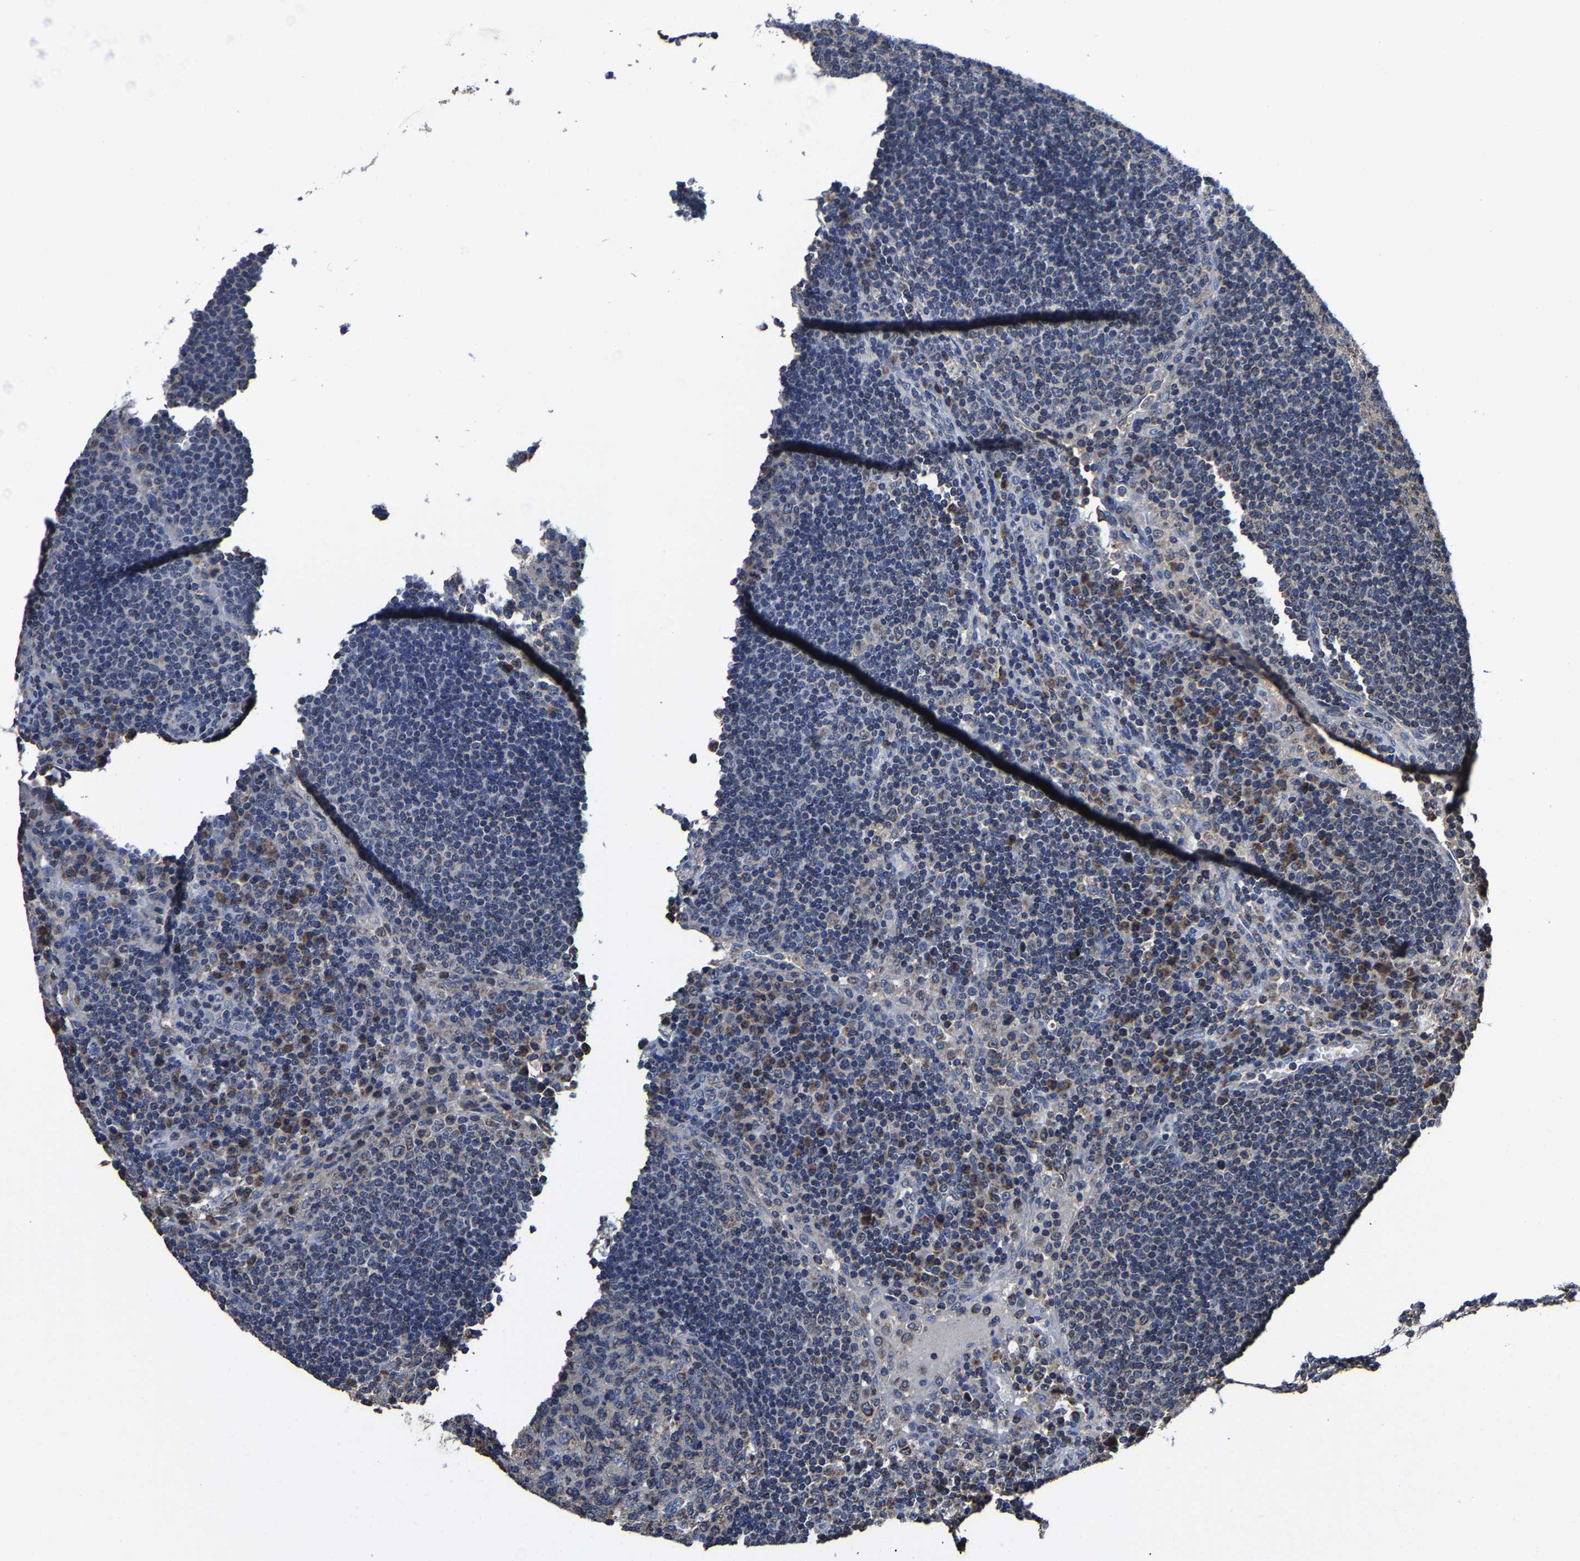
{"staining": {"intensity": "weak", "quantity": "<25%", "location": "cytoplasmic/membranous"}, "tissue": "lymph node", "cell_type": "Germinal center cells", "image_type": "normal", "snomed": [{"axis": "morphology", "description": "Normal tissue, NOS"}, {"axis": "topography", "description": "Lymph node"}], "caption": "An IHC image of normal lymph node is shown. There is no staining in germinal center cells of lymph node.", "gene": "ZCCHC7", "patient": {"sex": "female", "age": 53}}